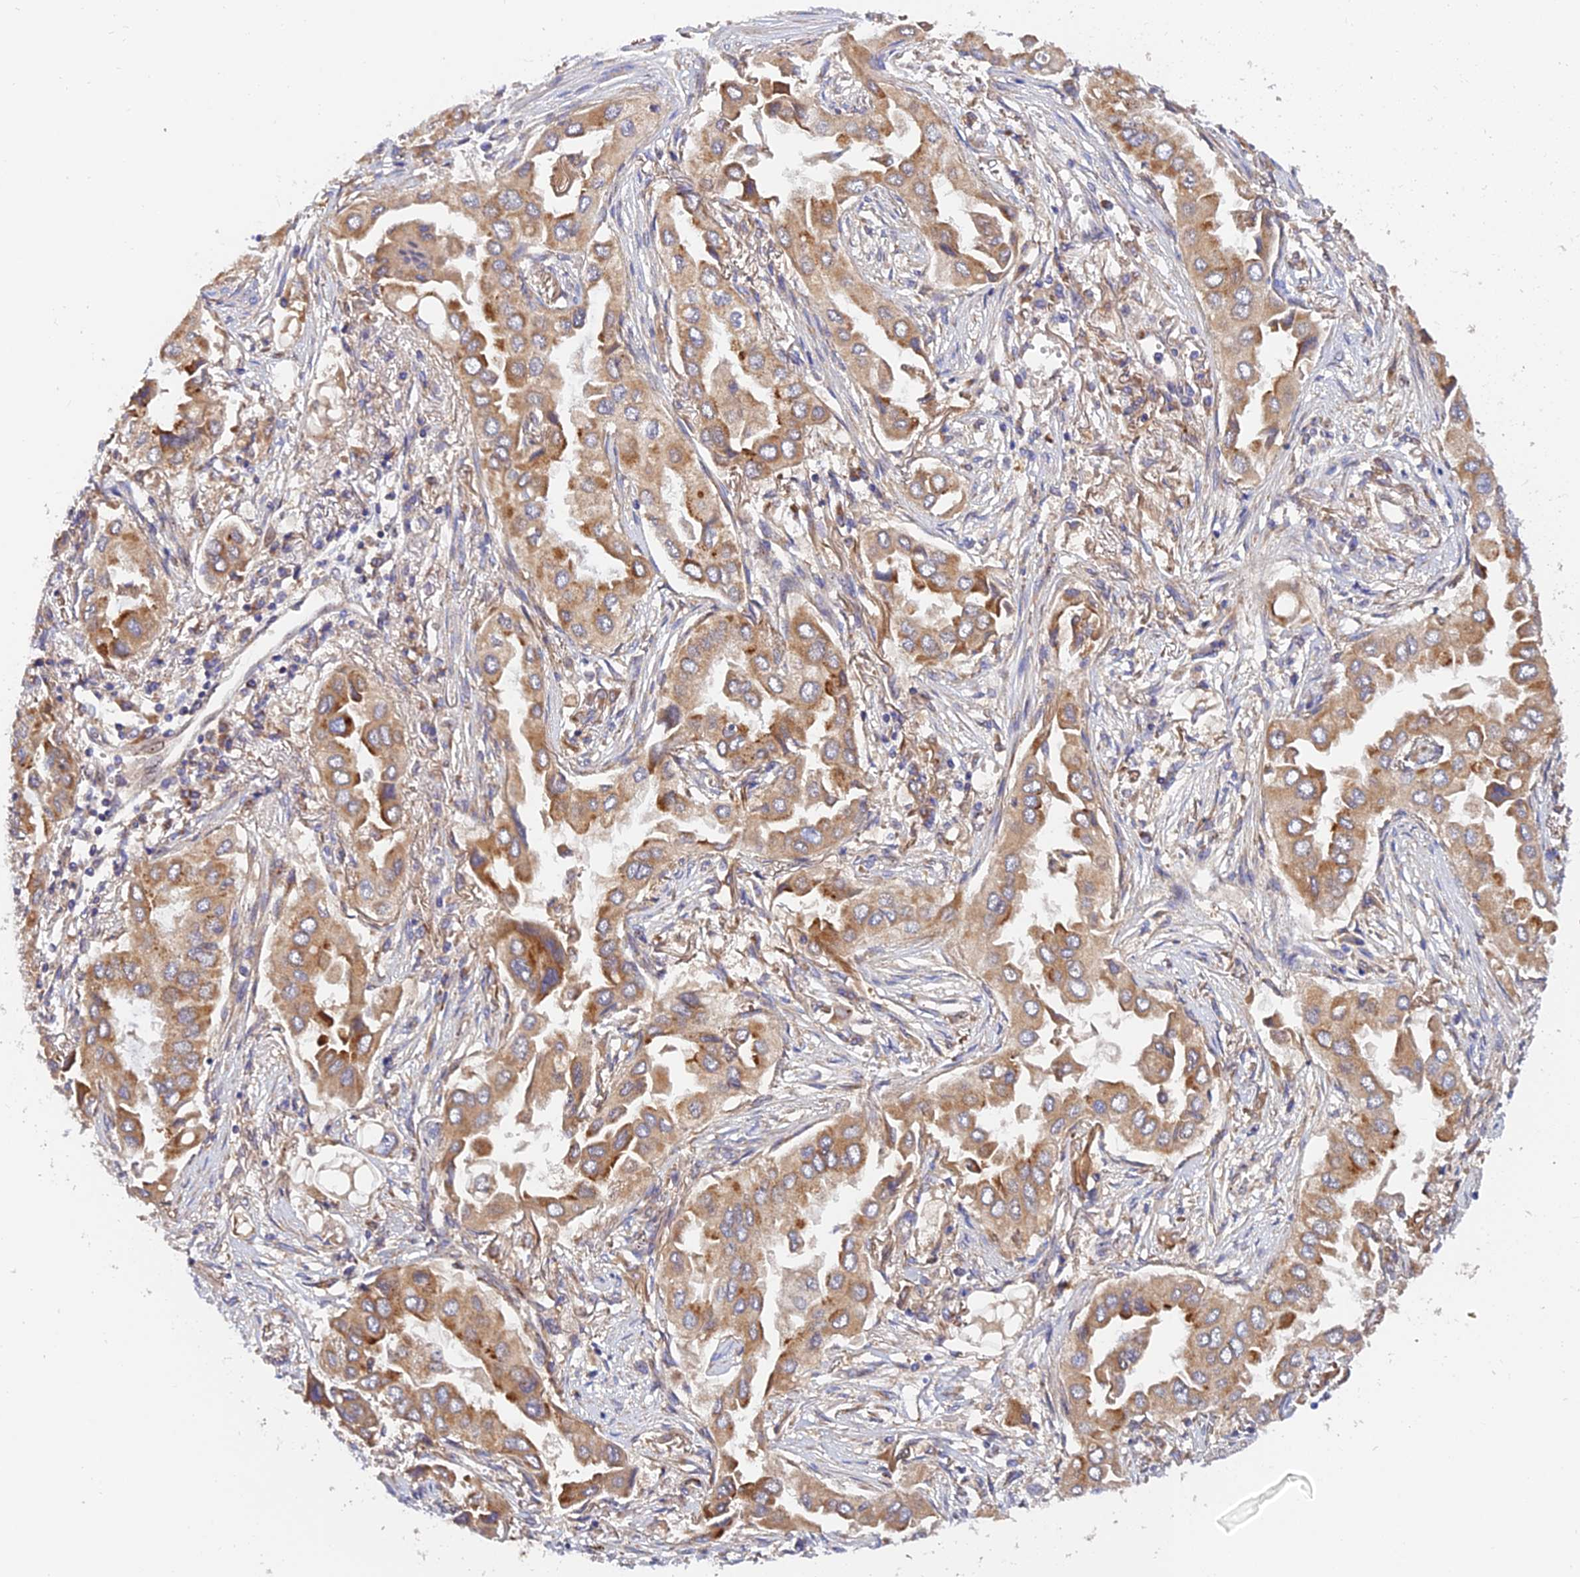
{"staining": {"intensity": "moderate", "quantity": ">75%", "location": "cytoplasmic/membranous"}, "tissue": "lung cancer", "cell_type": "Tumor cells", "image_type": "cancer", "snomed": [{"axis": "morphology", "description": "Adenocarcinoma, NOS"}, {"axis": "topography", "description": "Lung"}], "caption": "Brown immunohistochemical staining in human lung adenocarcinoma demonstrates moderate cytoplasmic/membranous positivity in approximately >75% of tumor cells.", "gene": "PODNL1", "patient": {"sex": "female", "age": 76}}